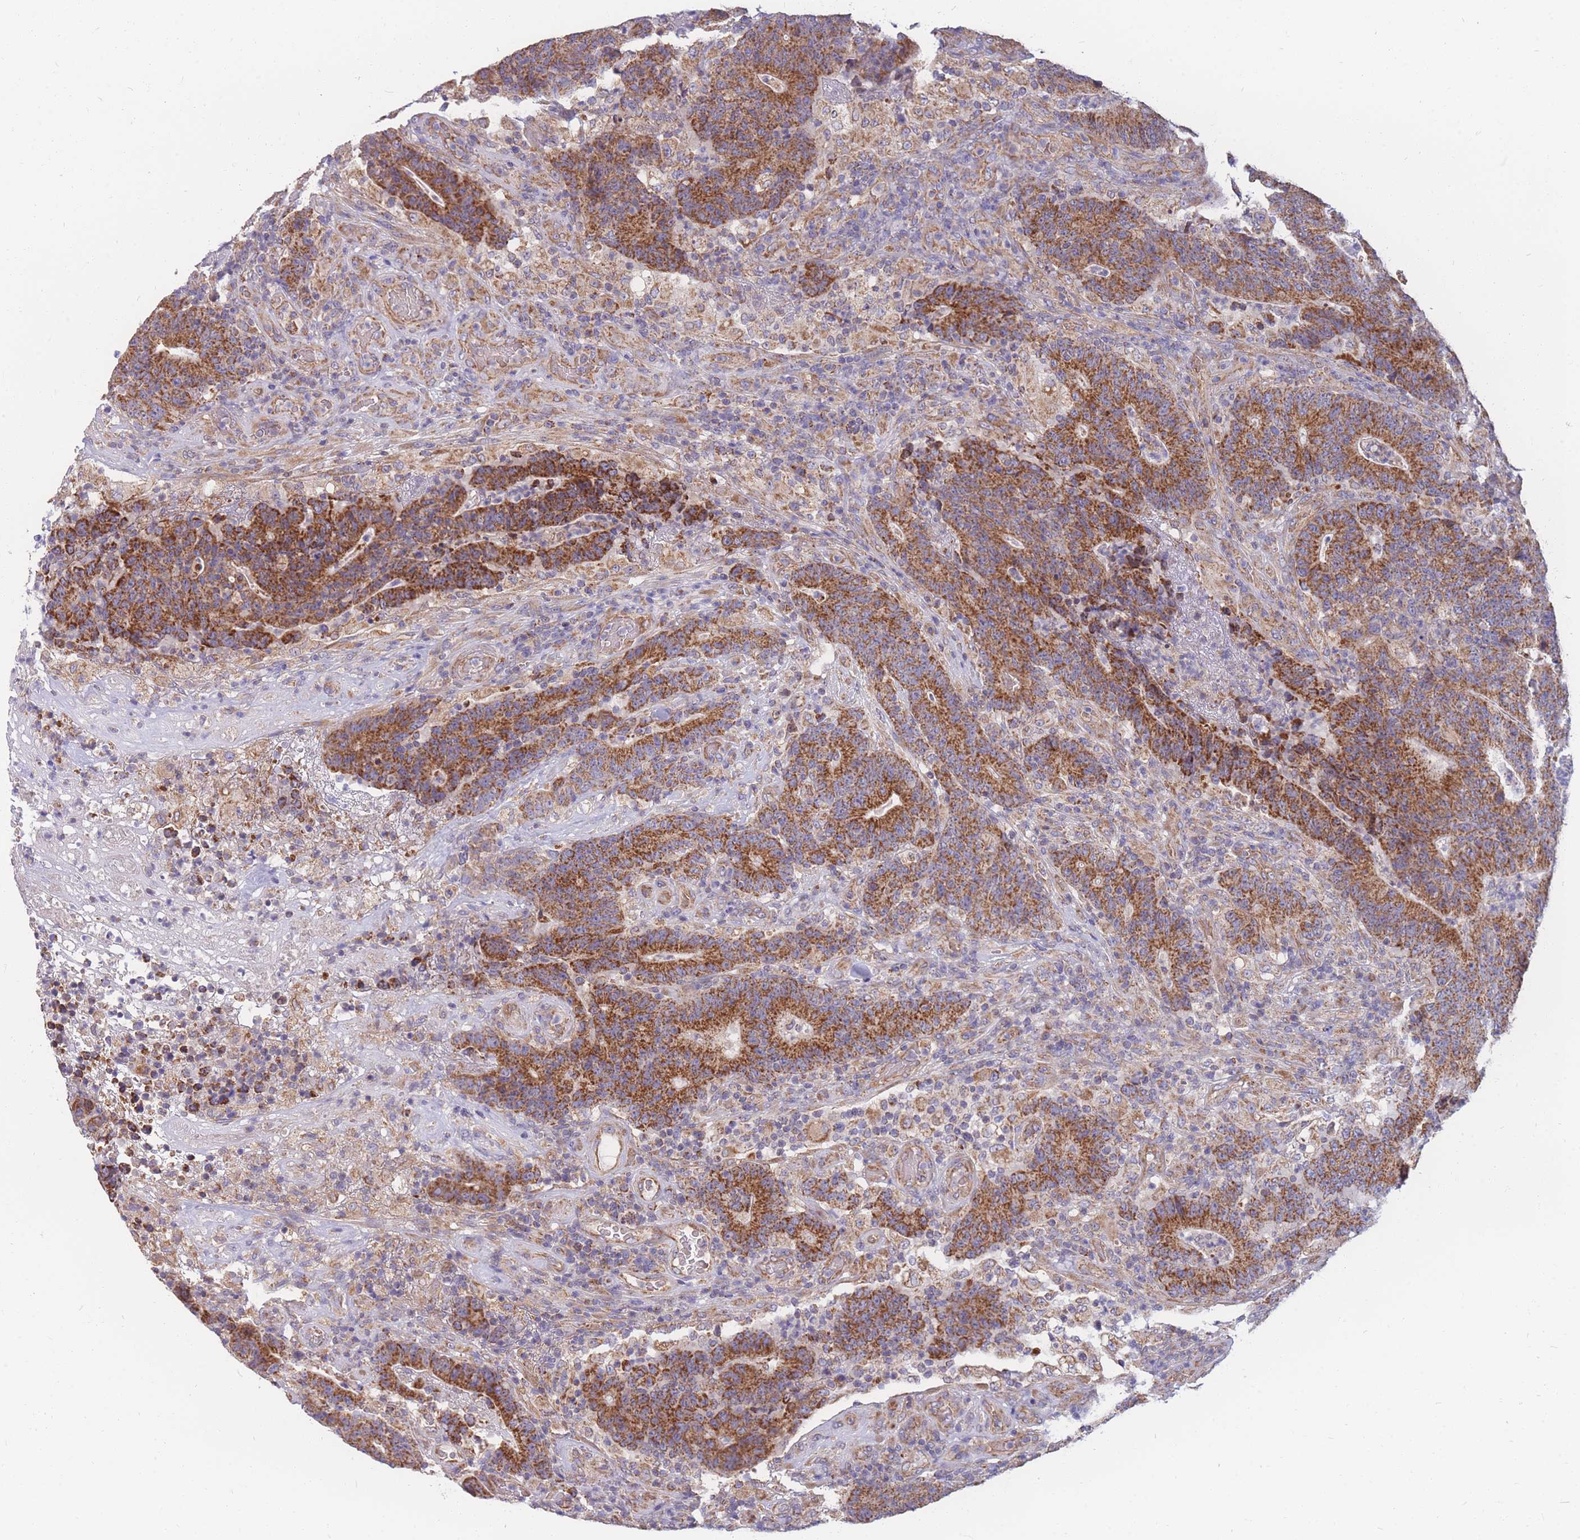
{"staining": {"intensity": "strong", "quantity": ">75%", "location": "cytoplasmic/membranous"}, "tissue": "colorectal cancer", "cell_type": "Tumor cells", "image_type": "cancer", "snomed": [{"axis": "morphology", "description": "Normal tissue, NOS"}, {"axis": "morphology", "description": "Adenocarcinoma, NOS"}, {"axis": "topography", "description": "Colon"}], "caption": "Colorectal cancer (adenocarcinoma) stained with a brown dye reveals strong cytoplasmic/membranous positive staining in about >75% of tumor cells.", "gene": "MRPS9", "patient": {"sex": "female", "age": 75}}